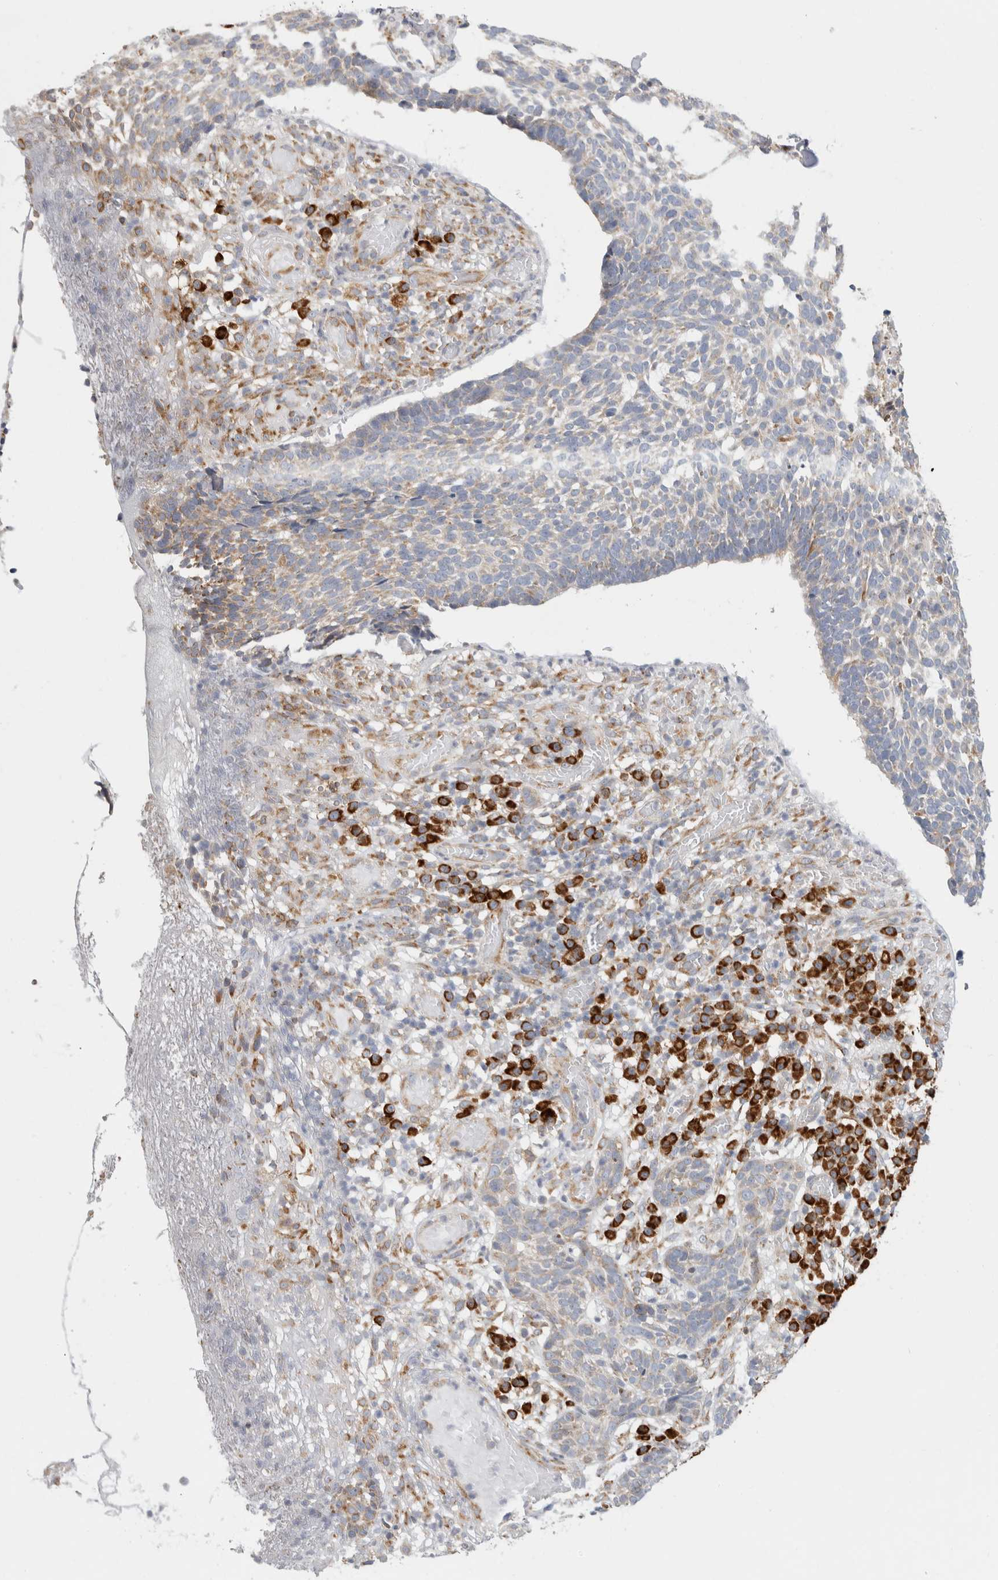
{"staining": {"intensity": "weak", "quantity": "<25%", "location": "cytoplasmic/membranous"}, "tissue": "skin cancer", "cell_type": "Tumor cells", "image_type": "cancer", "snomed": [{"axis": "morphology", "description": "Basal cell carcinoma"}, {"axis": "topography", "description": "Skin"}], "caption": "An immunohistochemistry (IHC) micrograph of skin cancer is shown. There is no staining in tumor cells of skin cancer.", "gene": "RPN2", "patient": {"sex": "male", "age": 85}}